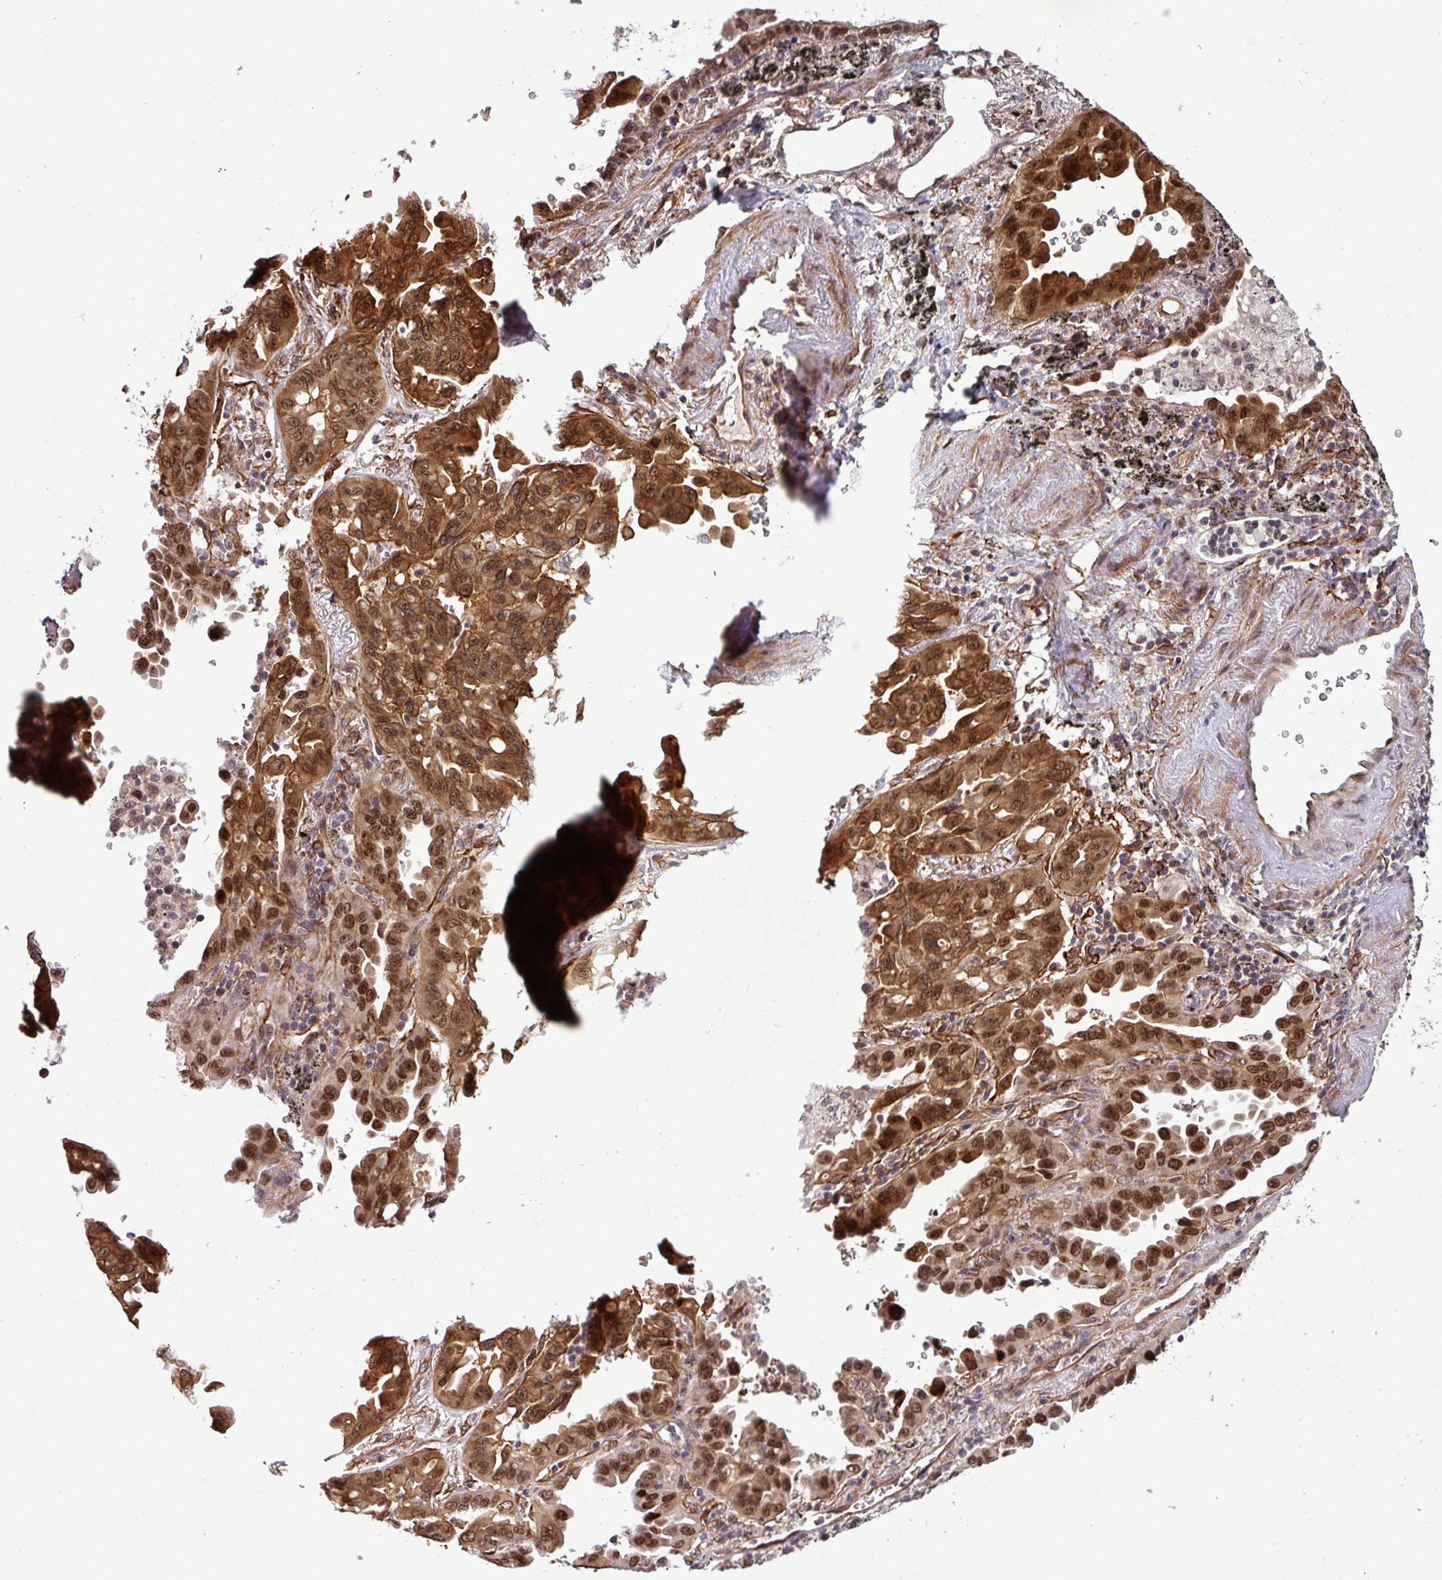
{"staining": {"intensity": "strong", "quantity": ">75%", "location": "cytoplasmic/membranous,nuclear"}, "tissue": "lung cancer", "cell_type": "Tumor cells", "image_type": "cancer", "snomed": [{"axis": "morphology", "description": "Adenocarcinoma, NOS"}, {"axis": "topography", "description": "Lung"}], "caption": "The immunohistochemical stain labels strong cytoplasmic/membranous and nuclear positivity in tumor cells of lung cancer (adenocarcinoma) tissue. The staining is performed using DAB brown chromogen to label protein expression. The nuclei are counter-stained blue using hematoxylin.", "gene": "C7orf50", "patient": {"sex": "male", "age": 68}}